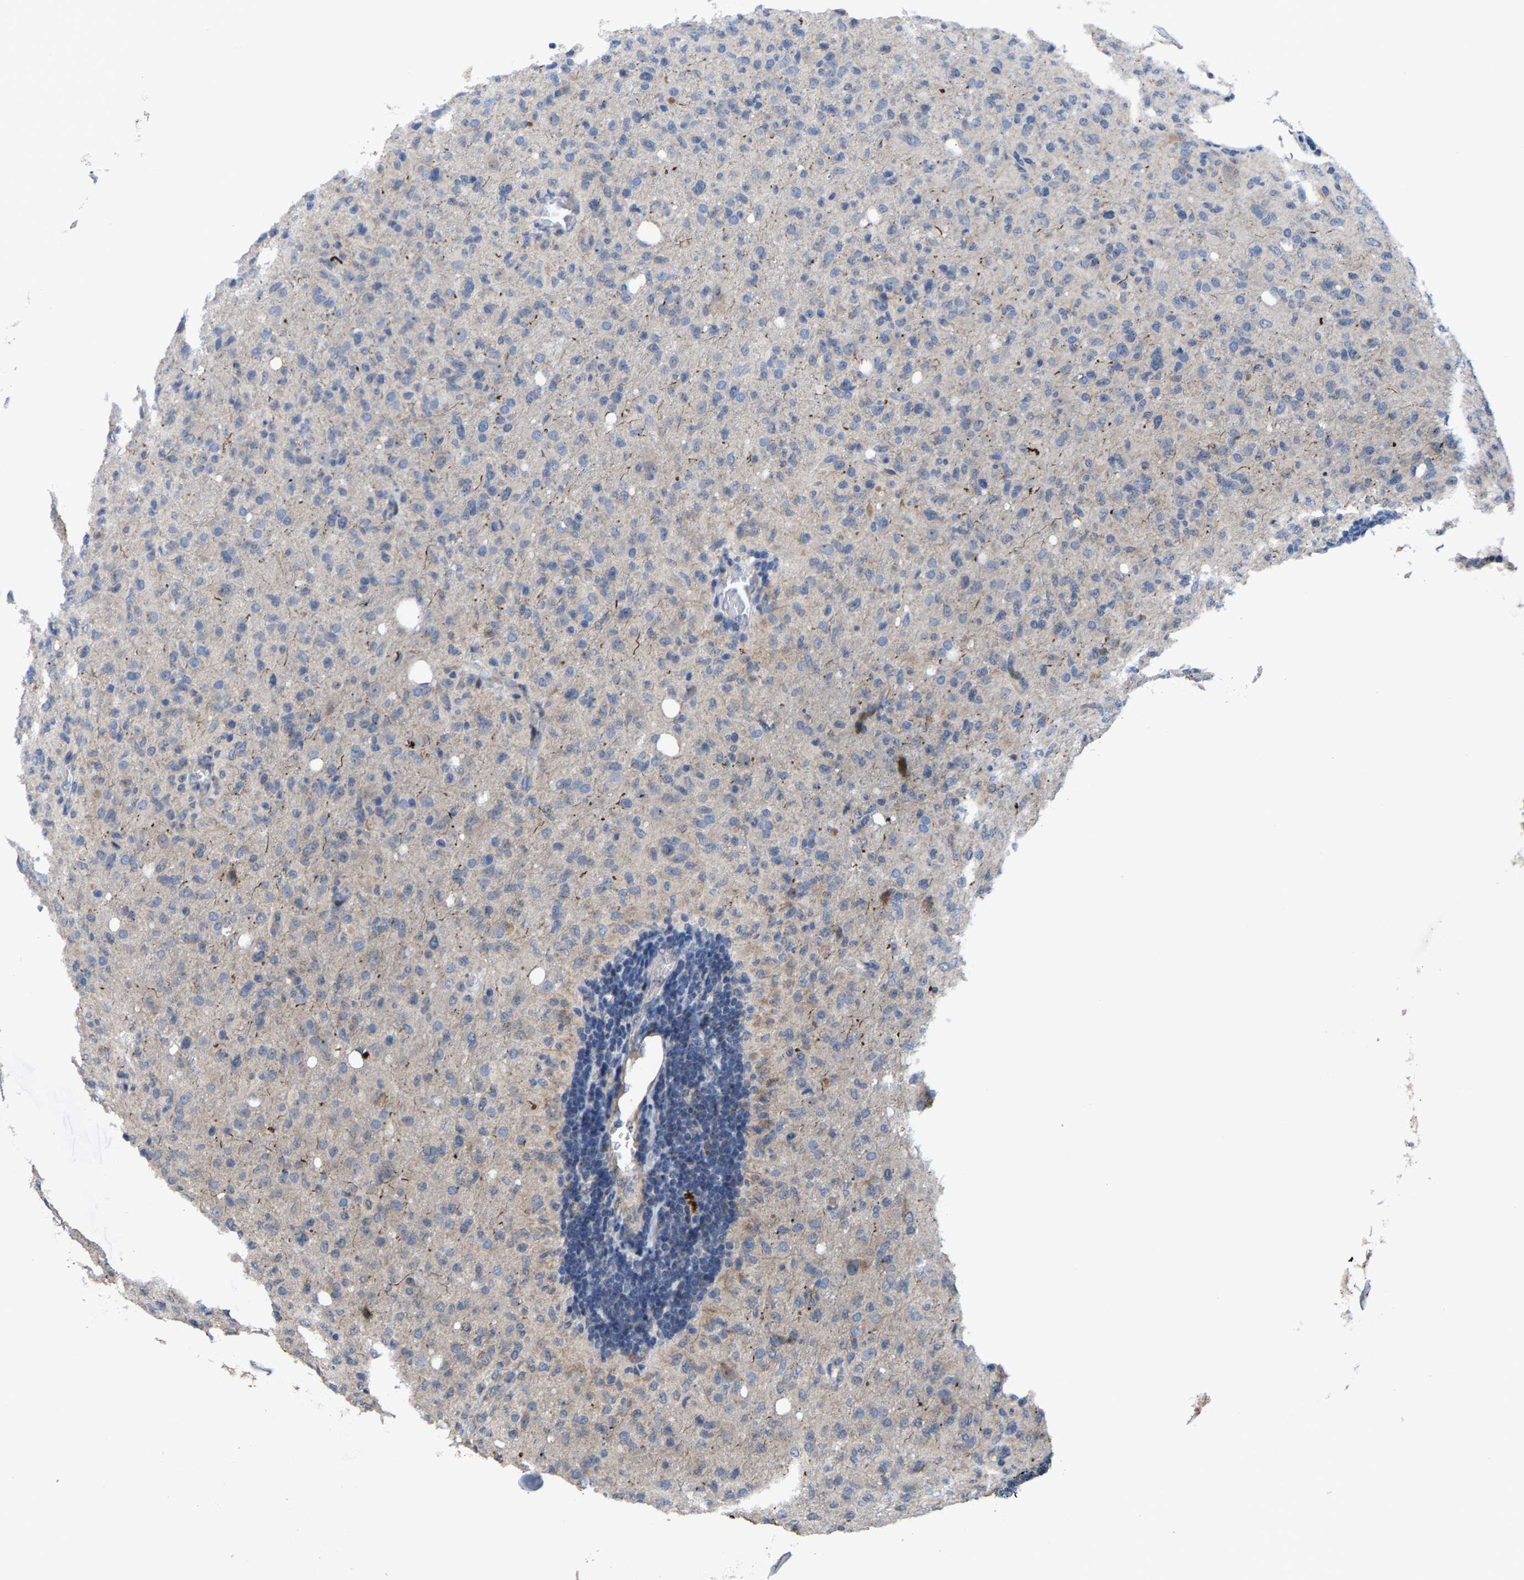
{"staining": {"intensity": "negative", "quantity": "none", "location": "none"}, "tissue": "glioma", "cell_type": "Tumor cells", "image_type": "cancer", "snomed": [{"axis": "morphology", "description": "Glioma, malignant, High grade"}, {"axis": "topography", "description": "Brain"}], "caption": "Tumor cells show no significant protein expression in malignant high-grade glioma.", "gene": "HAUS6", "patient": {"sex": "female", "age": 57}}